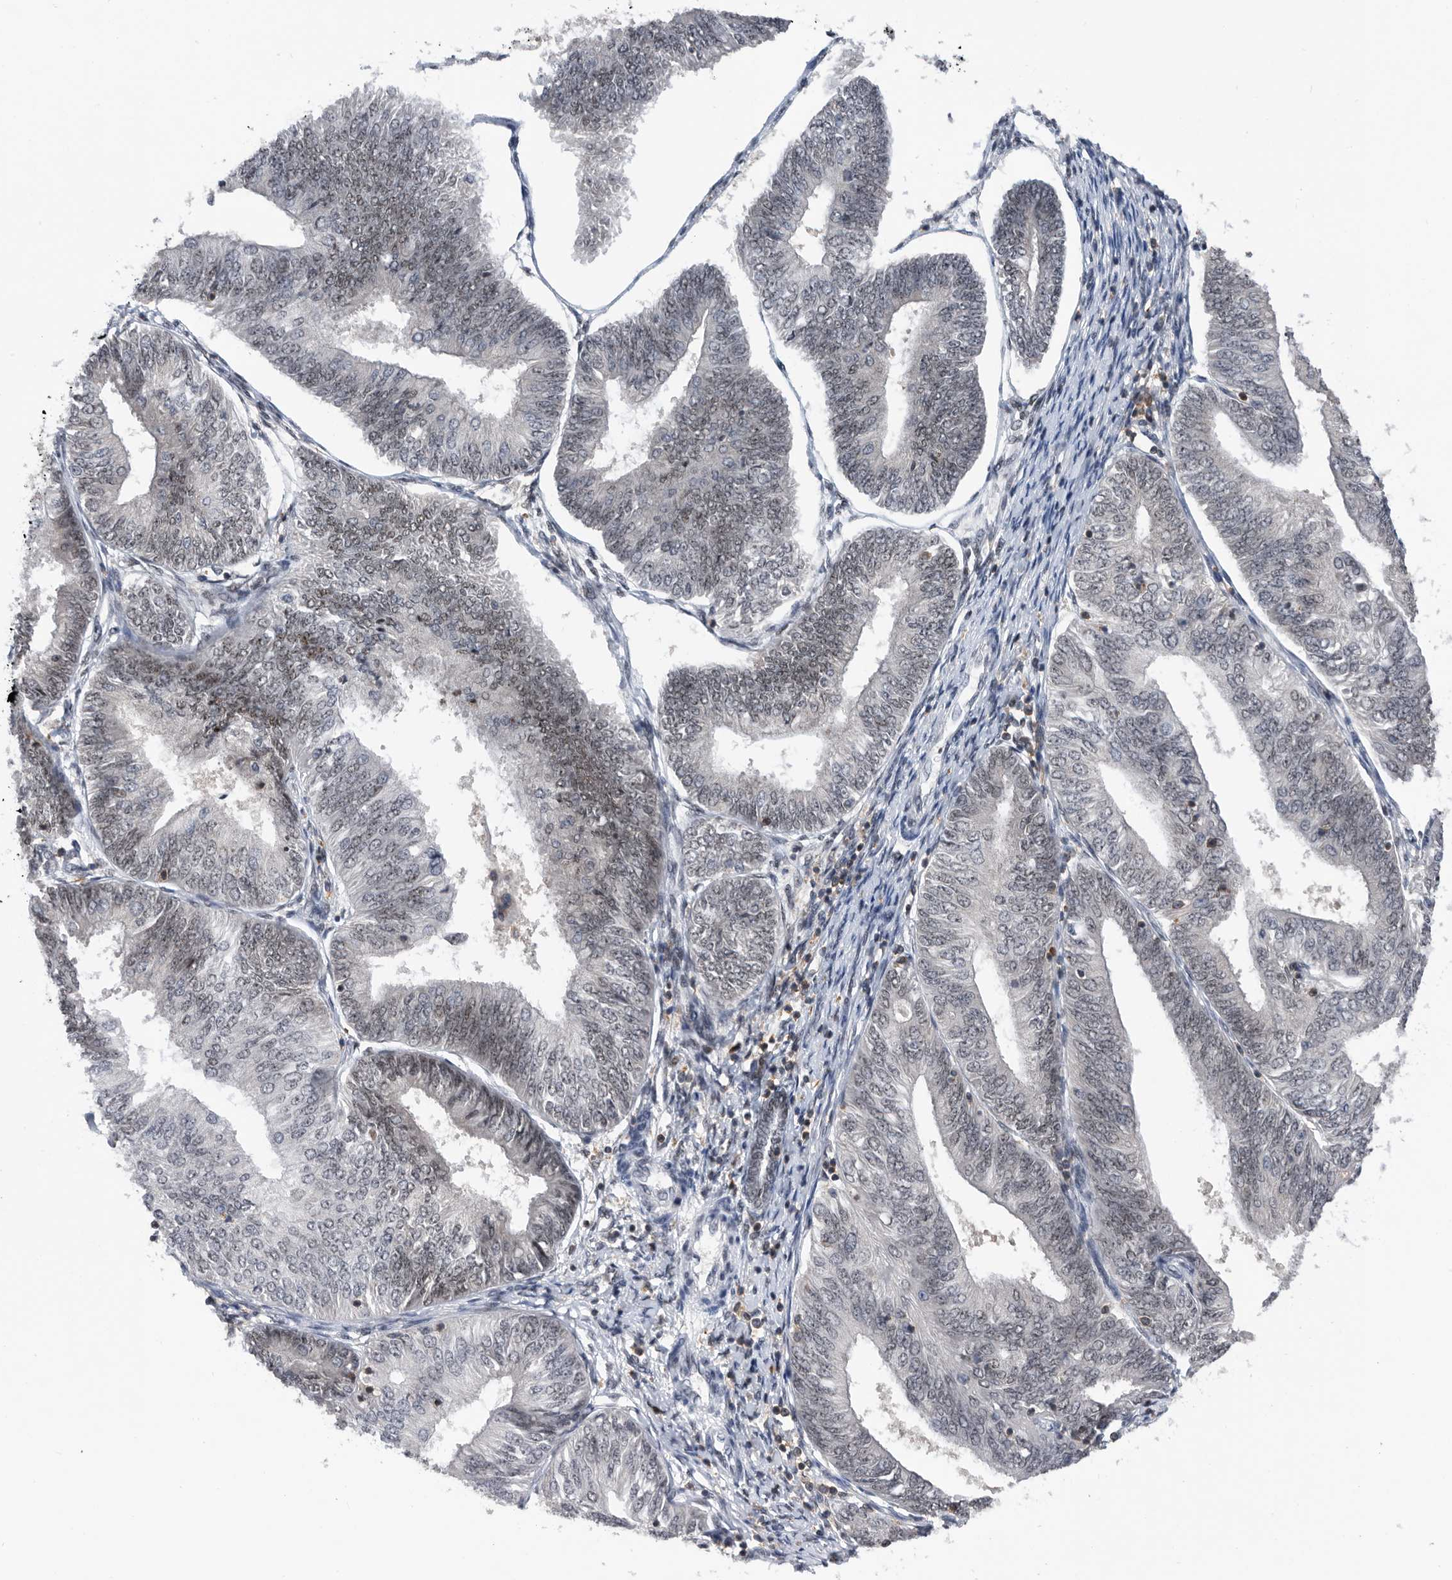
{"staining": {"intensity": "weak", "quantity": "<25%", "location": "nuclear"}, "tissue": "endometrial cancer", "cell_type": "Tumor cells", "image_type": "cancer", "snomed": [{"axis": "morphology", "description": "Adenocarcinoma, NOS"}, {"axis": "topography", "description": "Endometrium"}], "caption": "Tumor cells are negative for protein expression in human adenocarcinoma (endometrial).", "gene": "ZNF260", "patient": {"sex": "female", "age": 58}}